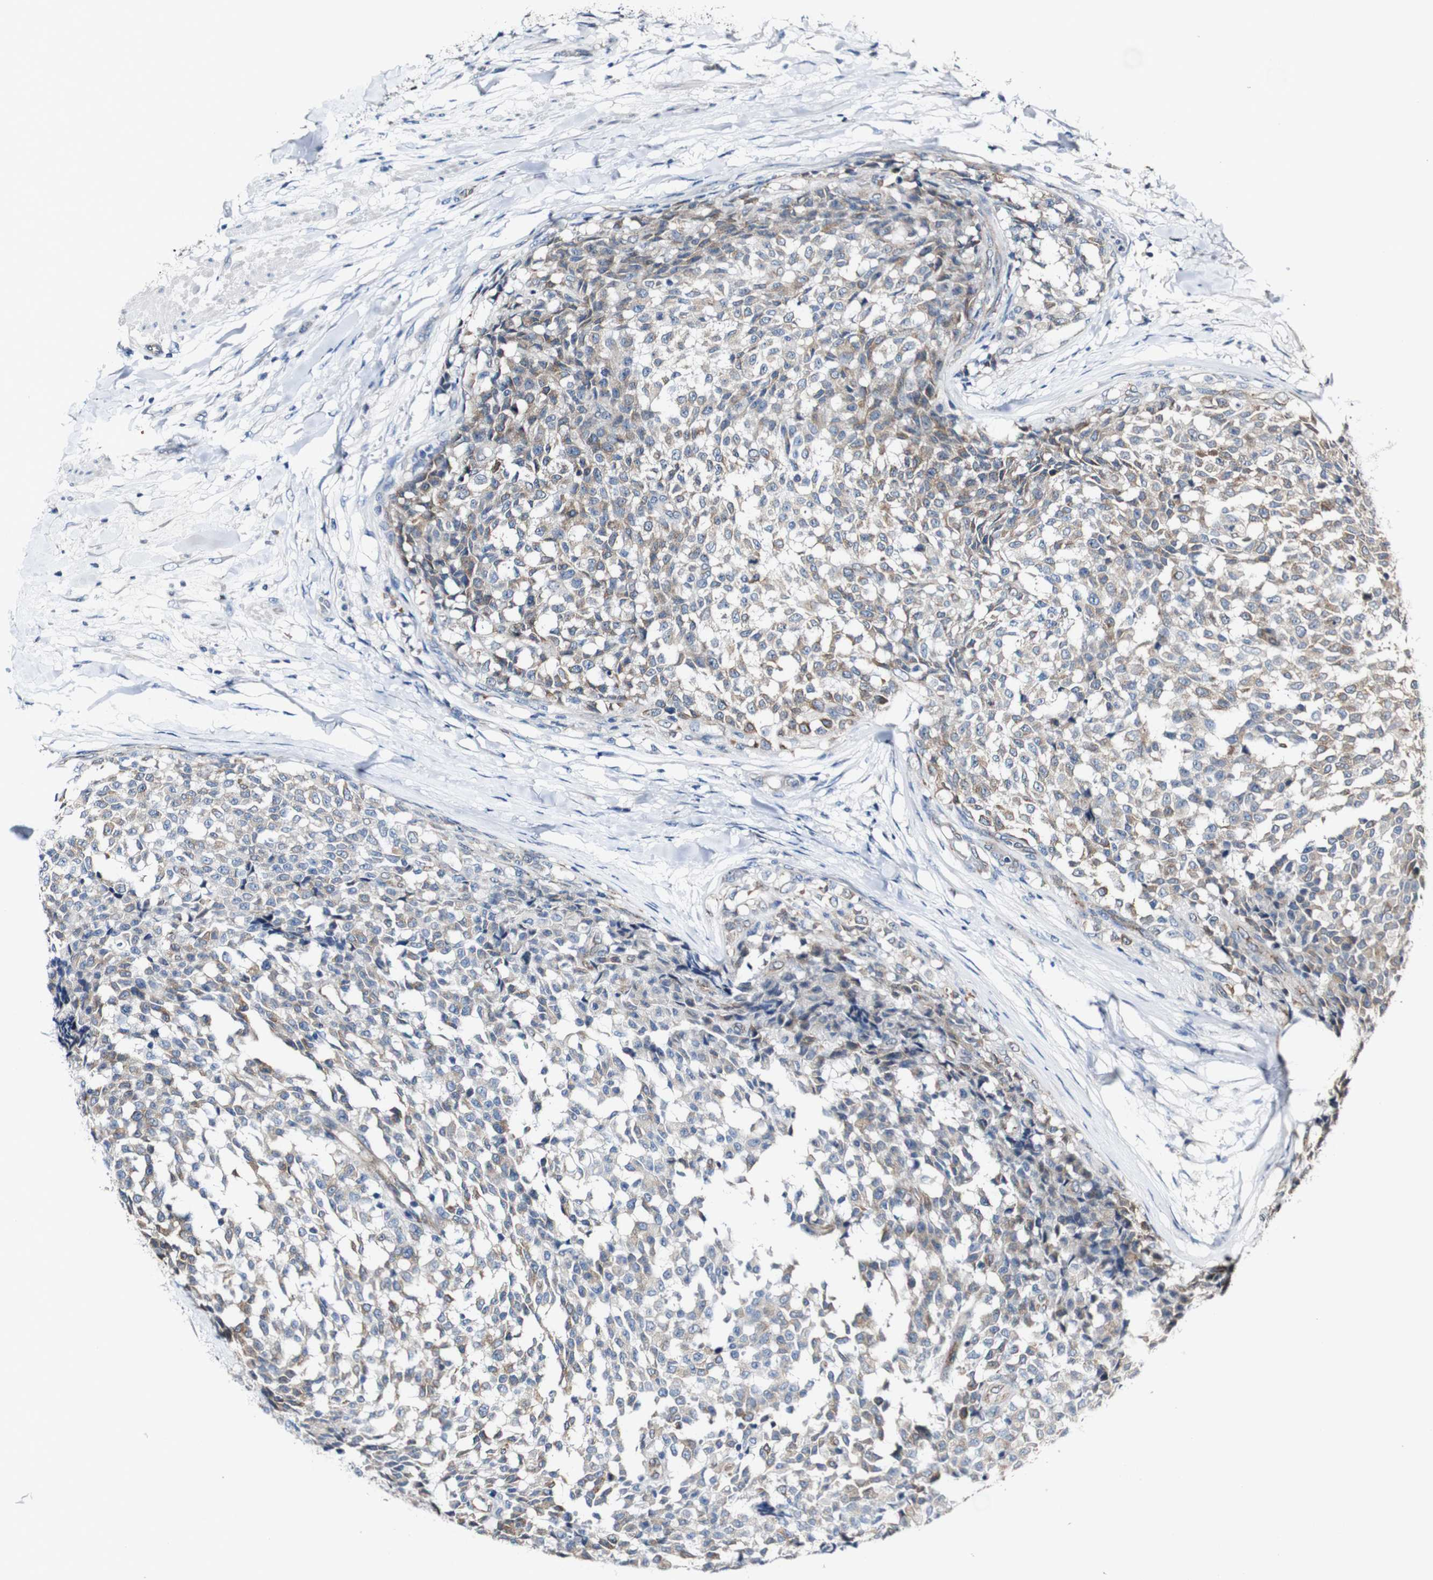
{"staining": {"intensity": "weak", "quantity": "25%-75%", "location": "cytoplasmic/membranous"}, "tissue": "testis cancer", "cell_type": "Tumor cells", "image_type": "cancer", "snomed": [{"axis": "morphology", "description": "Seminoma, NOS"}, {"axis": "topography", "description": "Testis"}], "caption": "The histopathology image reveals staining of testis cancer, revealing weak cytoplasmic/membranous protein staining (brown color) within tumor cells.", "gene": "GRAMD1A", "patient": {"sex": "male", "age": 59}}